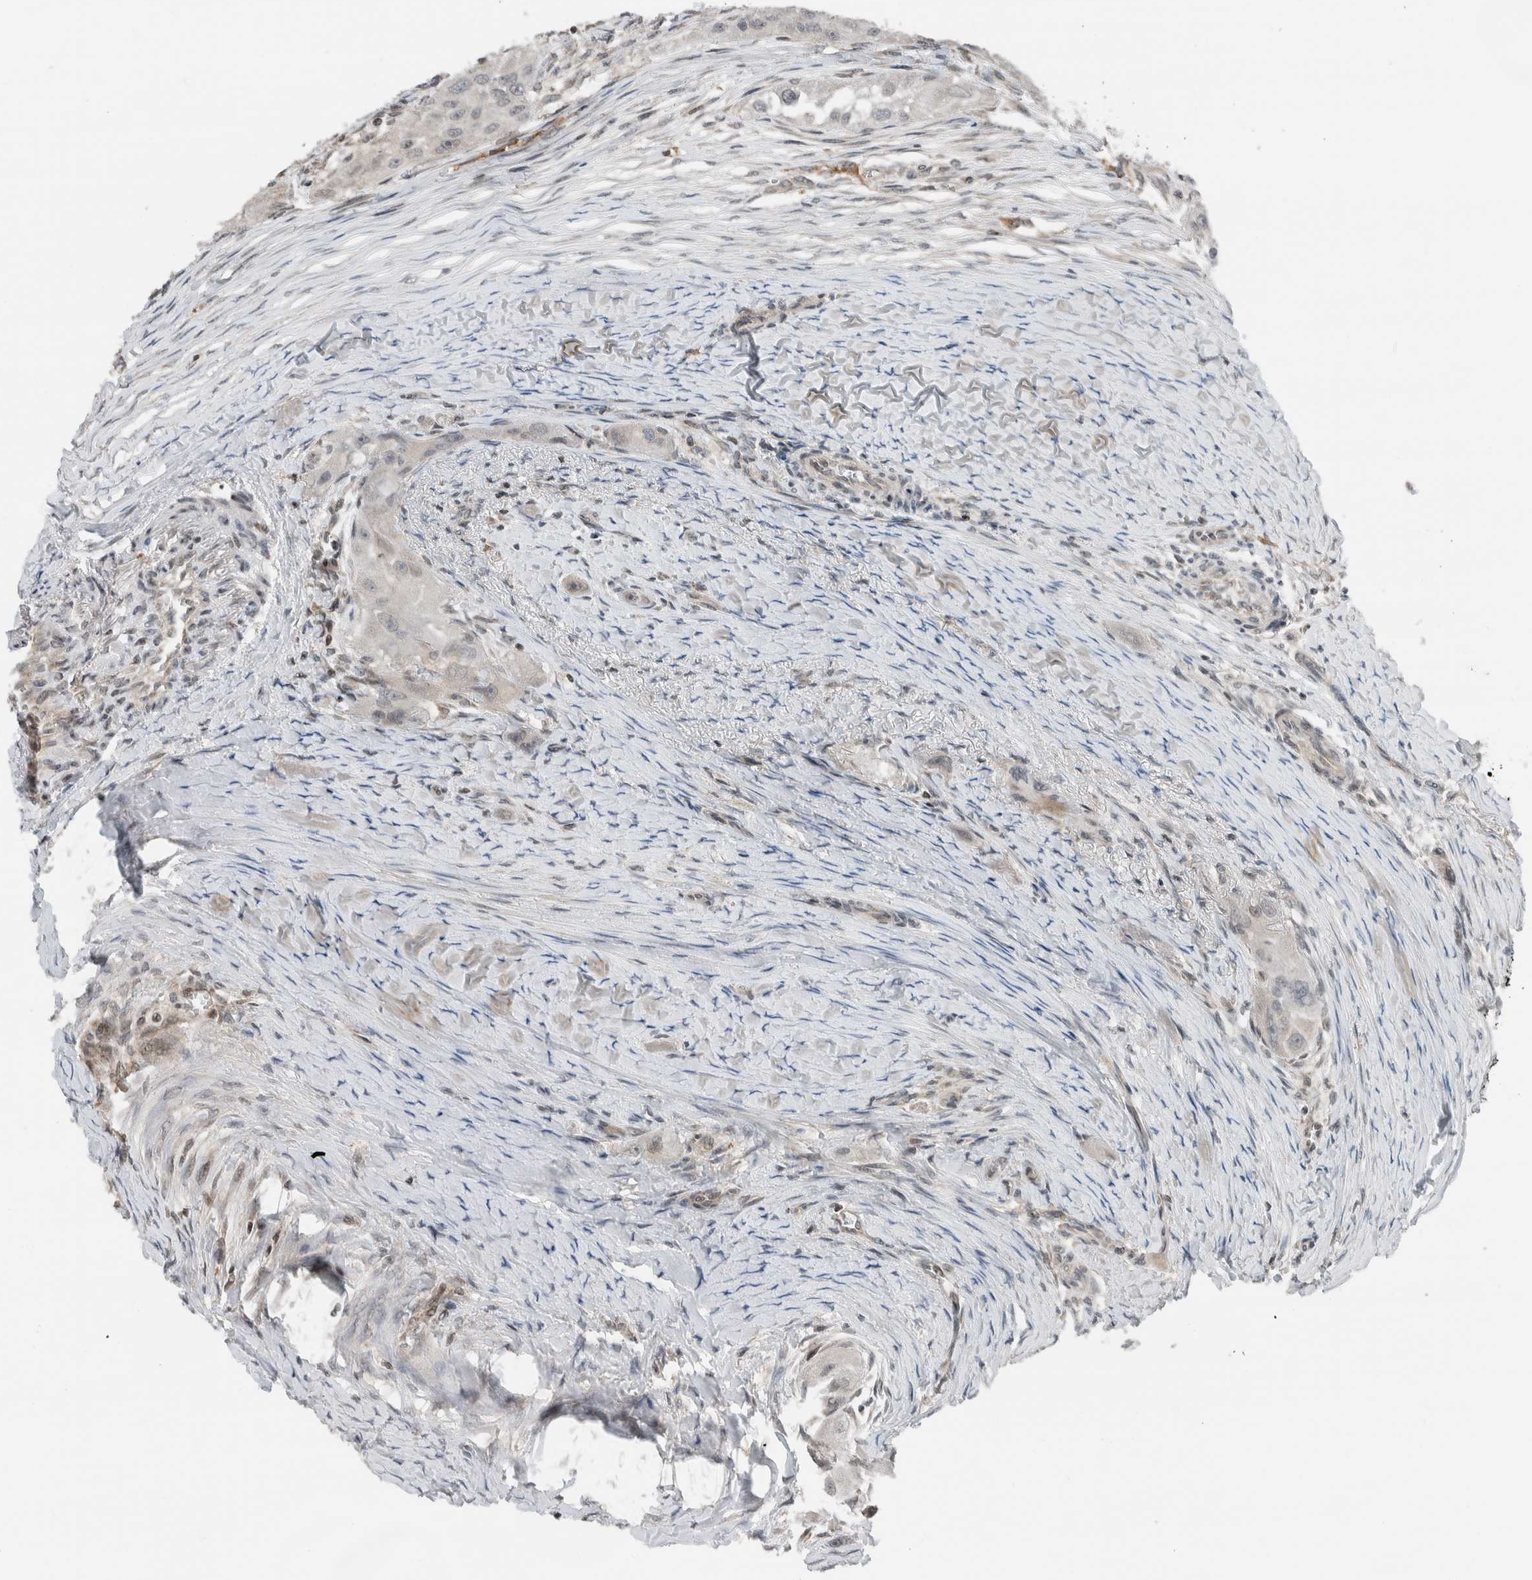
{"staining": {"intensity": "negative", "quantity": "none", "location": "none"}, "tissue": "head and neck cancer", "cell_type": "Tumor cells", "image_type": "cancer", "snomed": [{"axis": "morphology", "description": "Normal tissue, NOS"}, {"axis": "morphology", "description": "Squamous cell carcinoma, NOS"}, {"axis": "topography", "description": "Skeletal muscle"}, {"axis": "topography", "description": "Head-Neck"}], "caption": "Immunohistochemistry of human head and neck cancer (squamous cell carcinoma) shows no positivity in tumor cells.", "gene": "NPLOC4", "patient": {"sex": "male", "age": 51}}